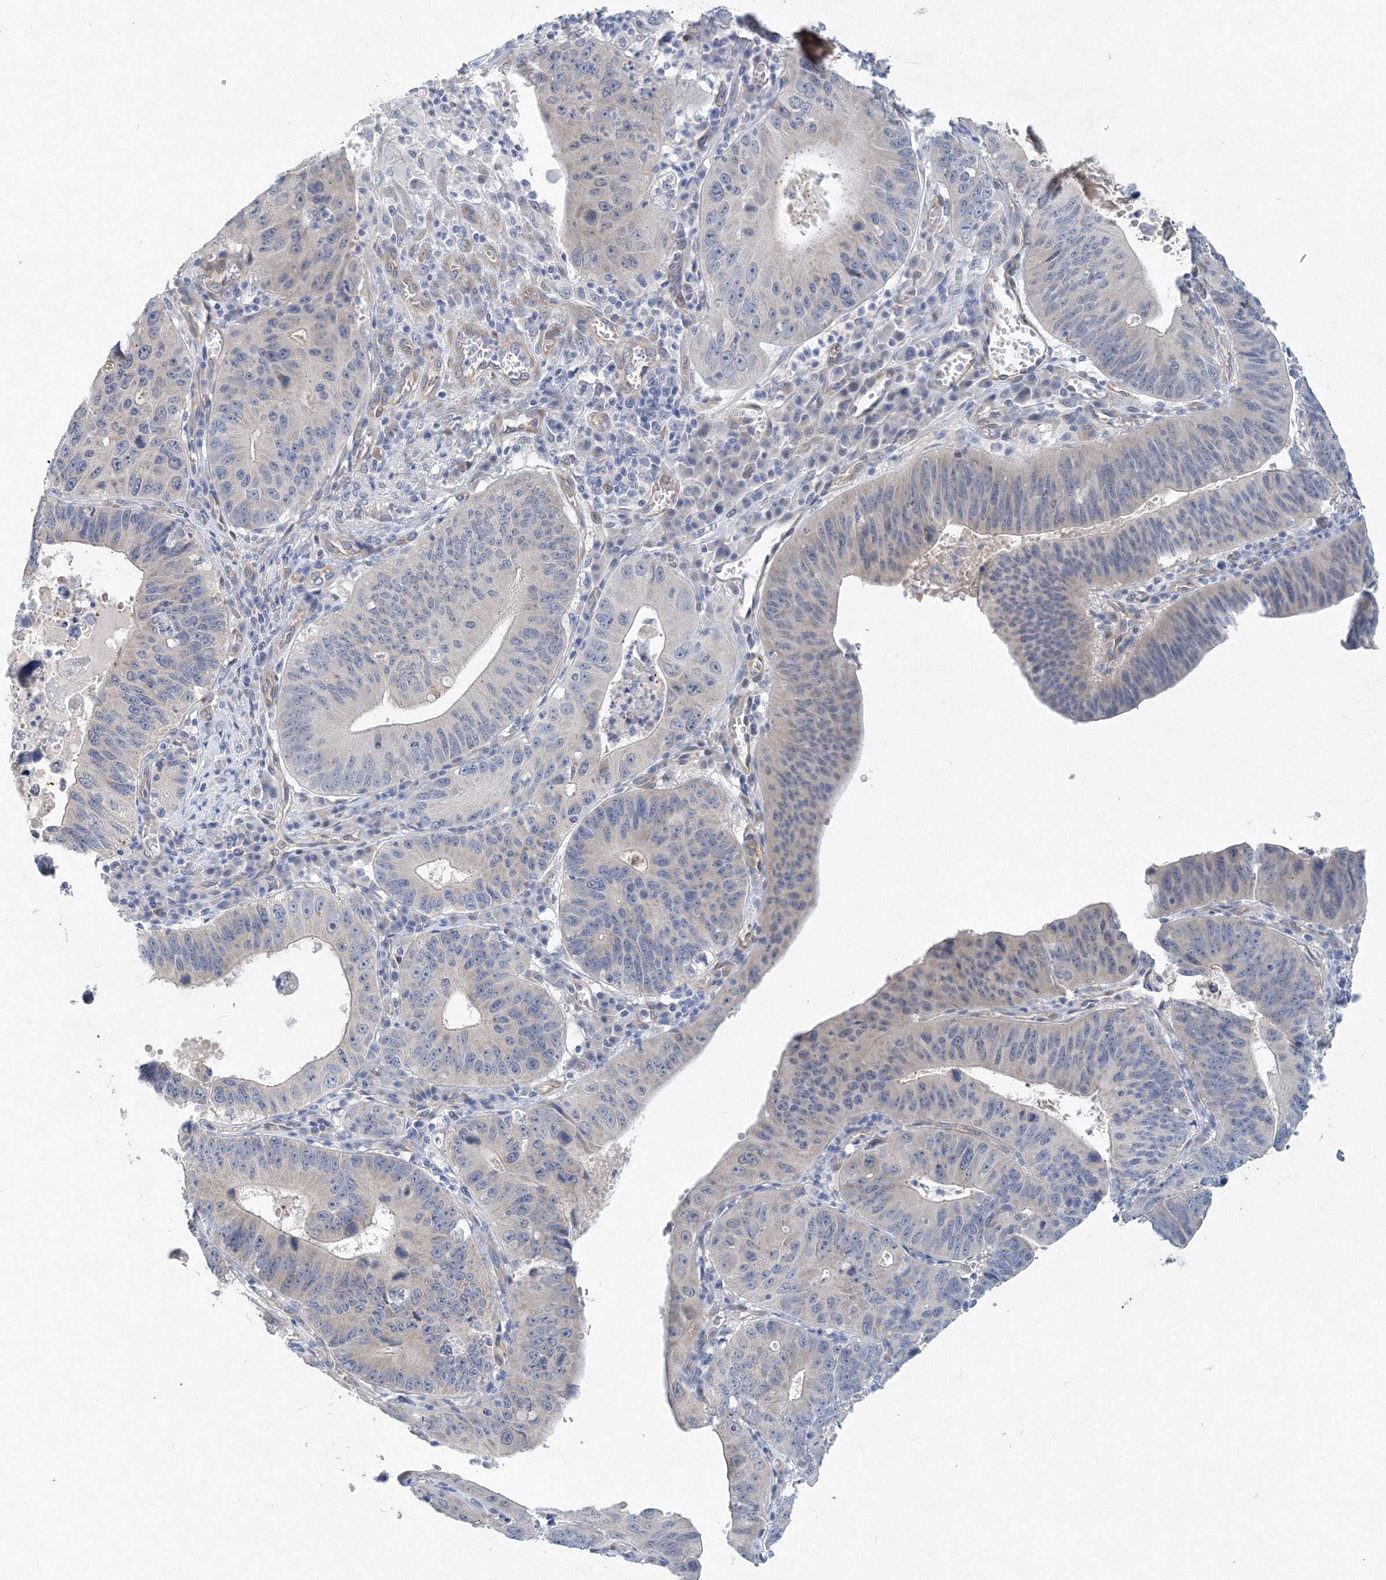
{"staining": {"intensity": "negative", "quantity": "none", "location": "none"}, "tissue": "stomach cancer", "cell_type": "Tumor cells", "image_type": "cancer", "snomed": [{"axis": "morphology", "description": "Adenocarcinoma, NOS"}, {"axis": "topography", "description": "Stomach"}], "caption": "A micrograph of stomach cancer (adenocarcinoma) stained for a protein exhibits no brown staining in tumor cells.", "gene": "TANC1", "patient": {"sex": "male", "age": 59}}